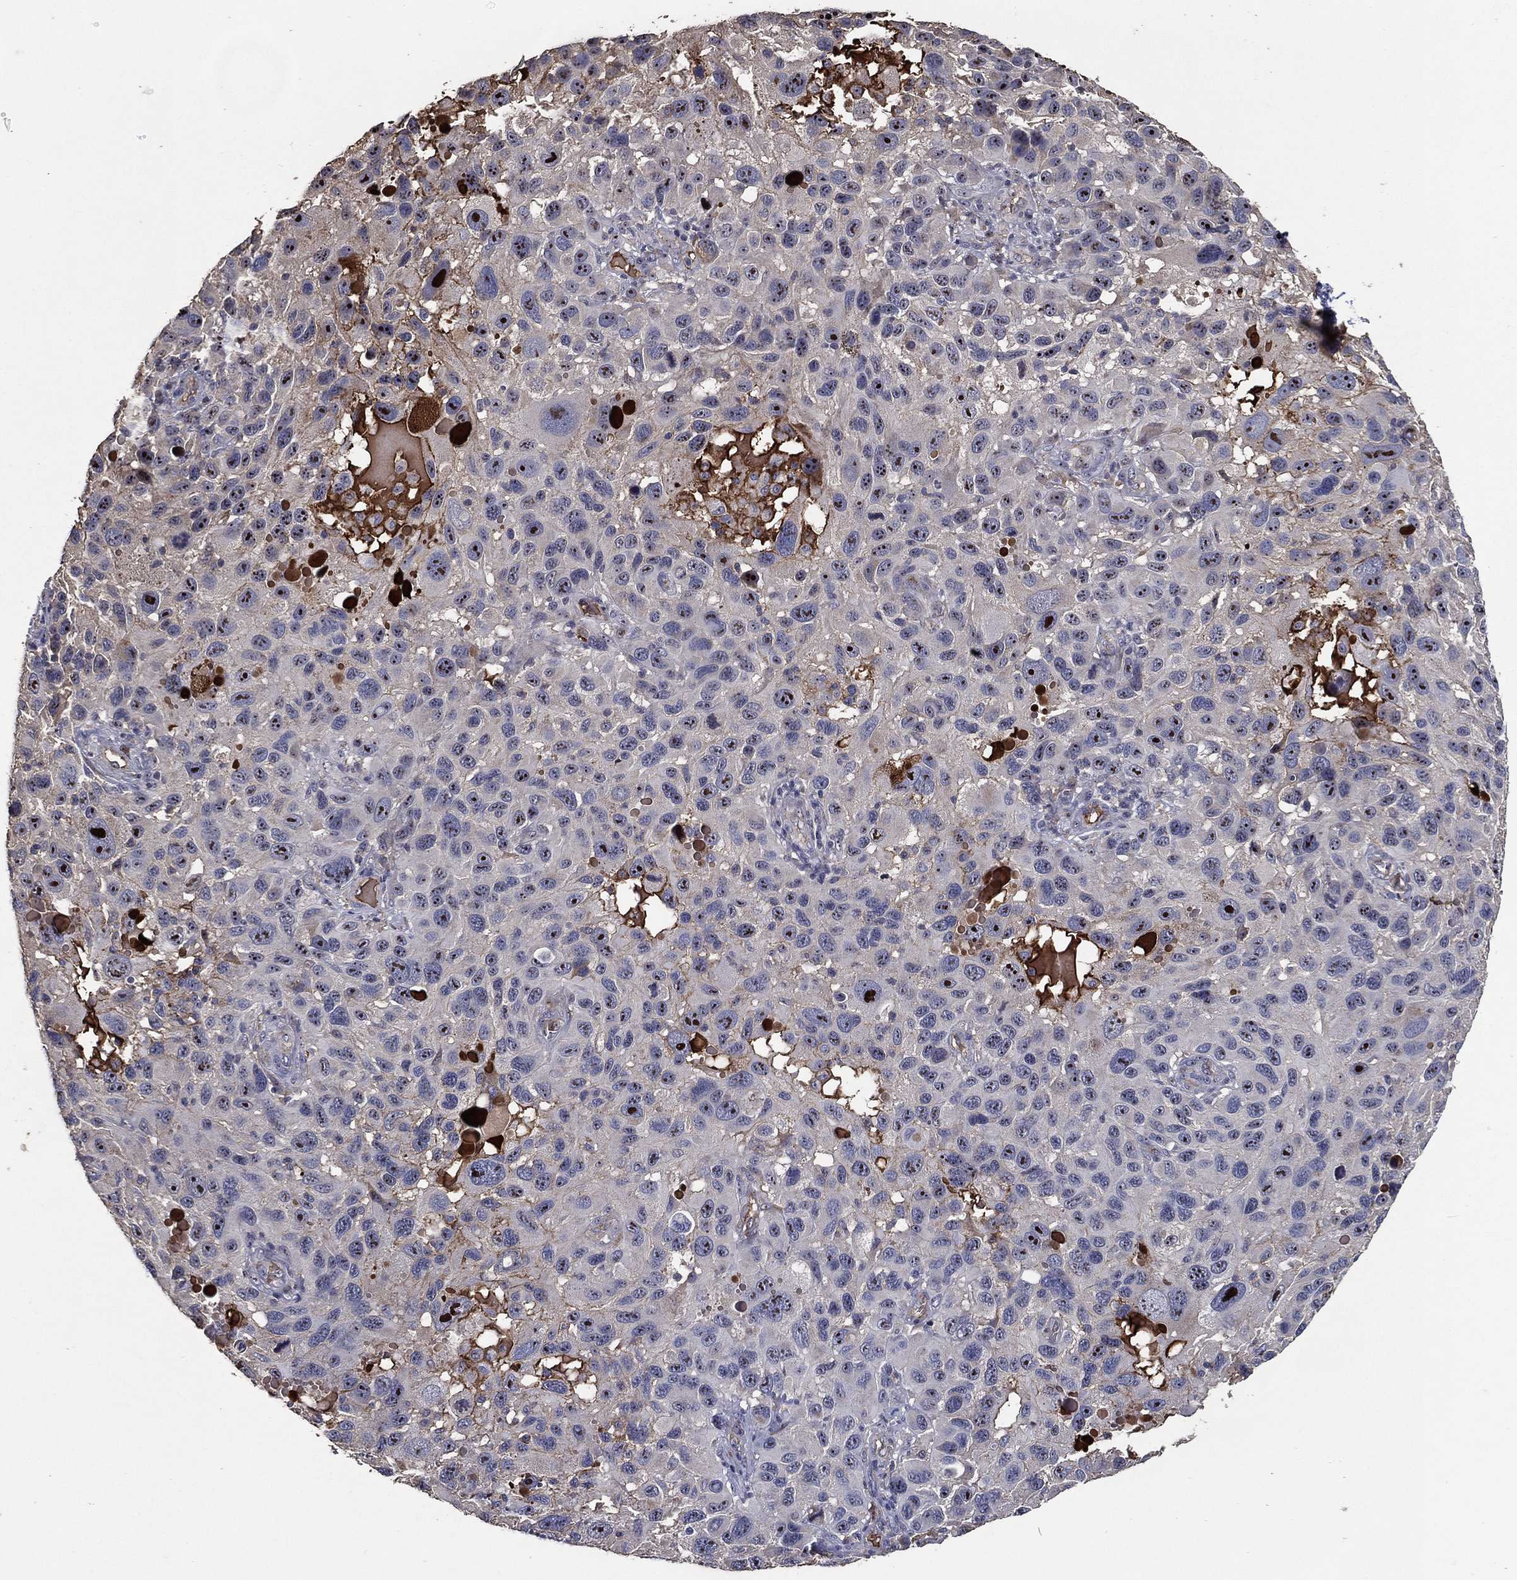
{"staining": {"intensity": "moderate", "quantity": "<25%", "location": "nuclear"}, "tissue": "melanoma", "cell_type": "Tumor cells", "image_type": "cancer", "snomed": [{"axis": "morphology", "description": "Malignant melanoma, NOS"}, {"axis": "topography", "description": "Skin"}], "caption": "High-power microscopy captured an immunohistochemistry photomicrograph of malignant melanoma, revealing moderate nuclear staining in approximately <25% of tumor cells.", "gene": "EFNA1", "patient": {"sex": "male", "age": 53}}